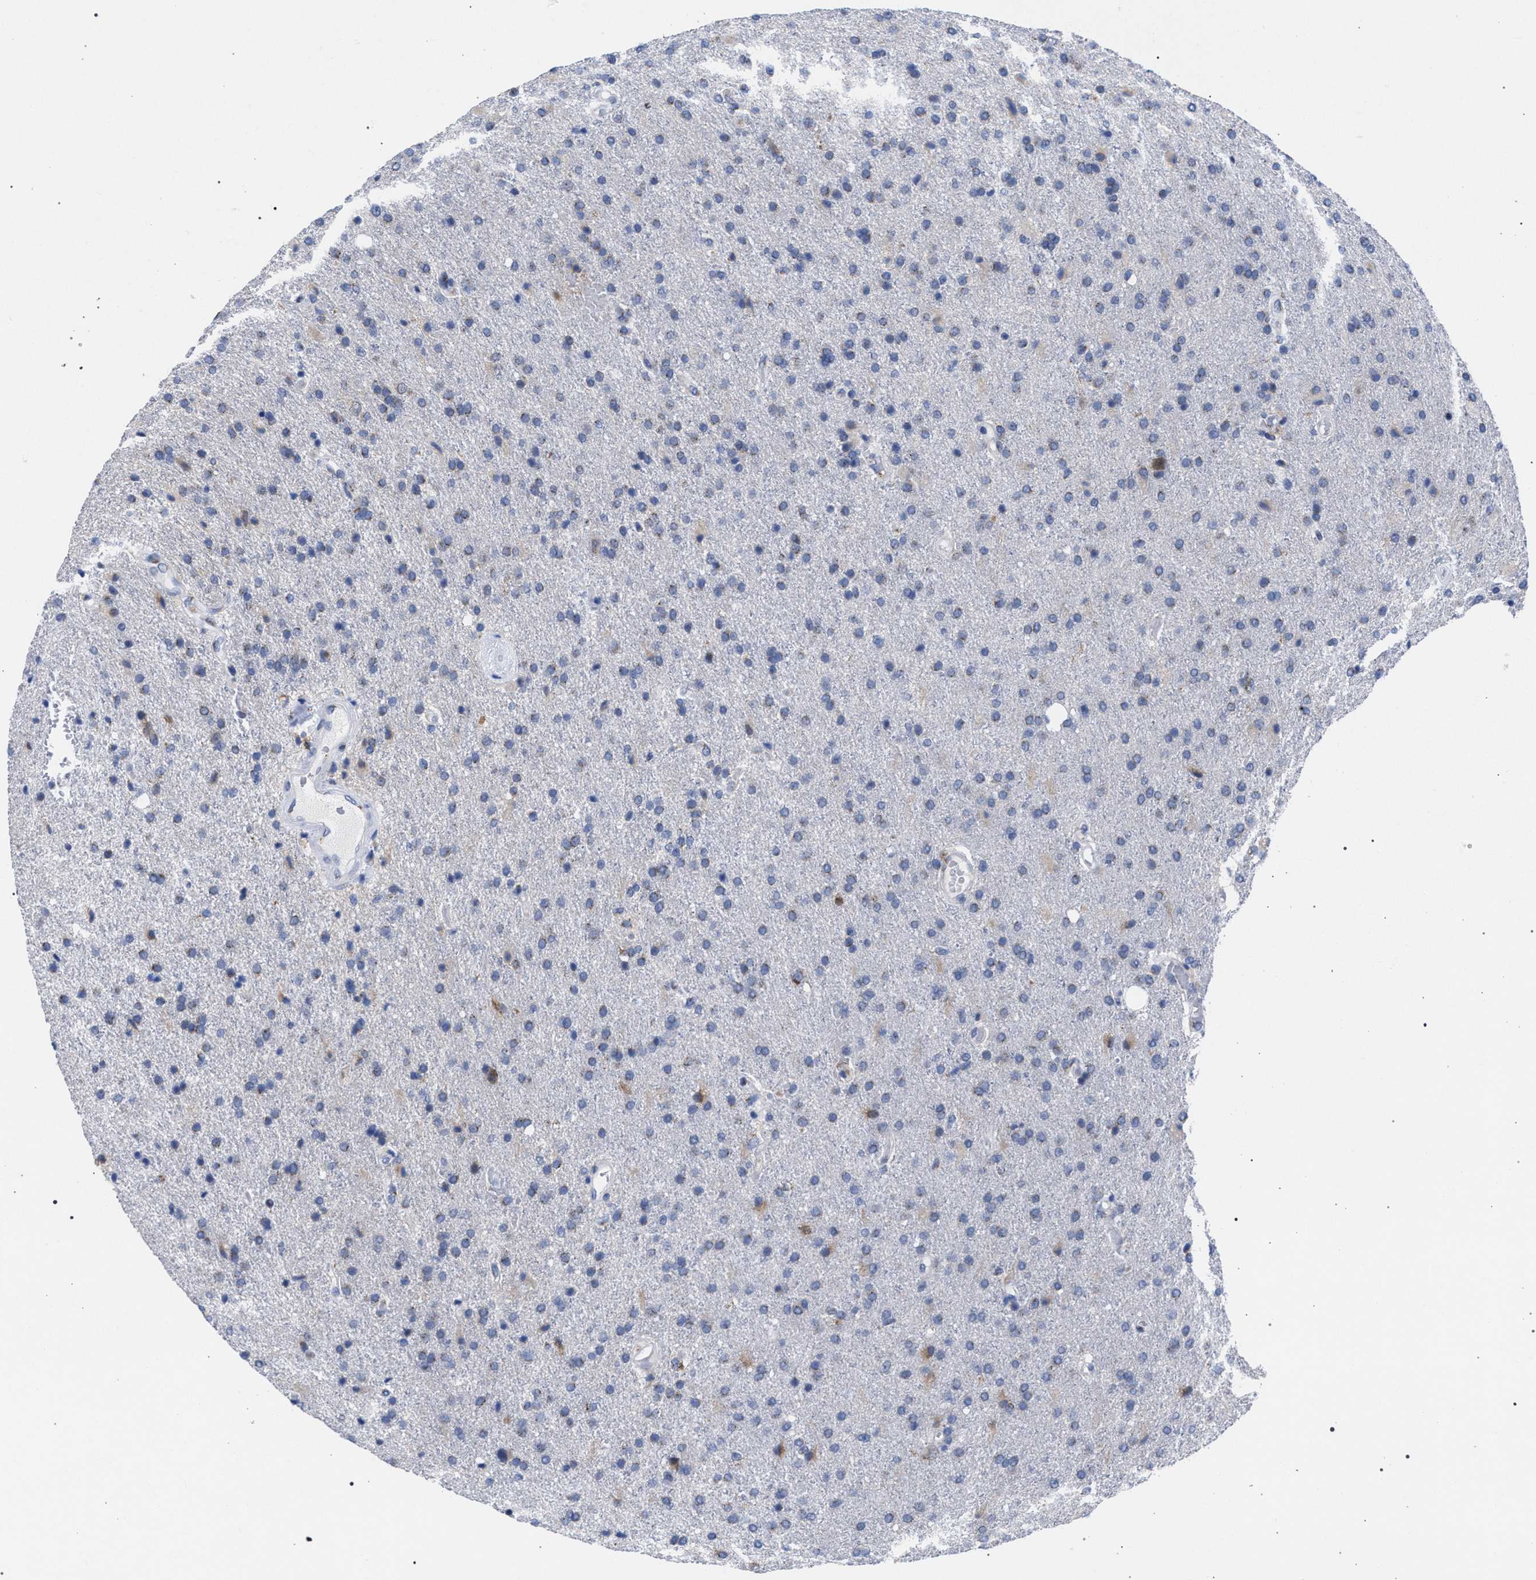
{"staining": {"intensity": "weak", "quantity": "<25%", "location": "cytoplasmic/membranous"}, "tissue": "glioma", "cell_type": "Tumor cells", "image_type": "cancer", "snomed": [{"axis": "morphology", "description": "Glioma, malignant, High grade"}, {"axis": "topography", "description": "Brain"}], "caption": "Malignant glioma (high-grade) was stained to show a protein in brown. There is no significant staining in tumor cells.", "gene": "GOLGA2", "patient": {"sex": "male", "age": 72}}